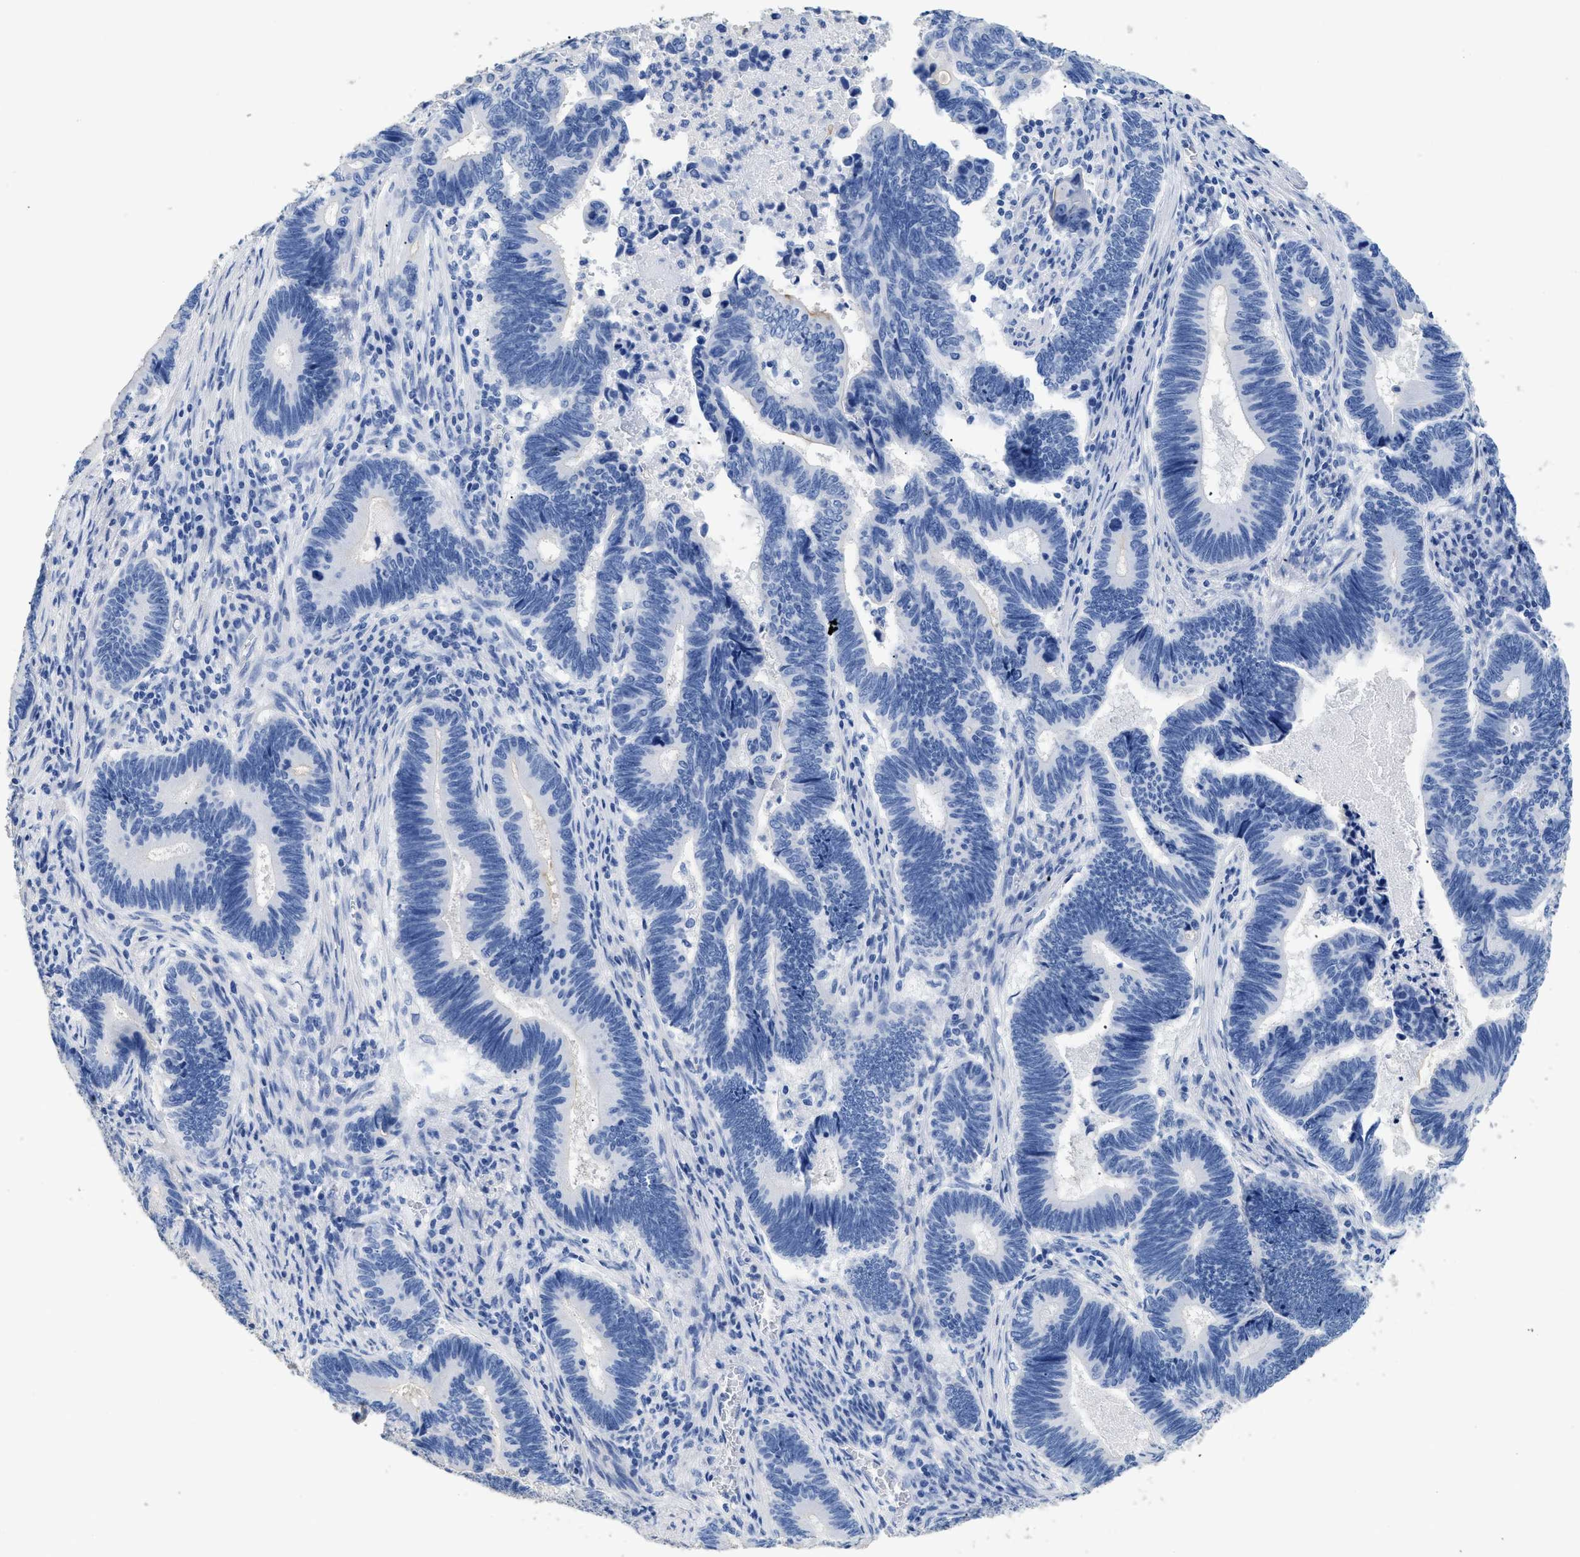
{"staining": {"intensity": "negative", "quantity": "none", "location": "none"}, "tissue": "pancreatic cancer", "cell_type": "Tumor cells", "image_type": "cancer", "snomed": [{"axis": "morphology", "description": "Adenocarcinoma, NOS"}, {"axis": "topography", "description": "Pancreas"}], "caption": "Histopathology image shows no significant protein expression in tumor cells of pancreatic cancer. Nuclei are stained in blue.", "gene": "DLC1", "patient": {"sex": "female", "age": 70}}